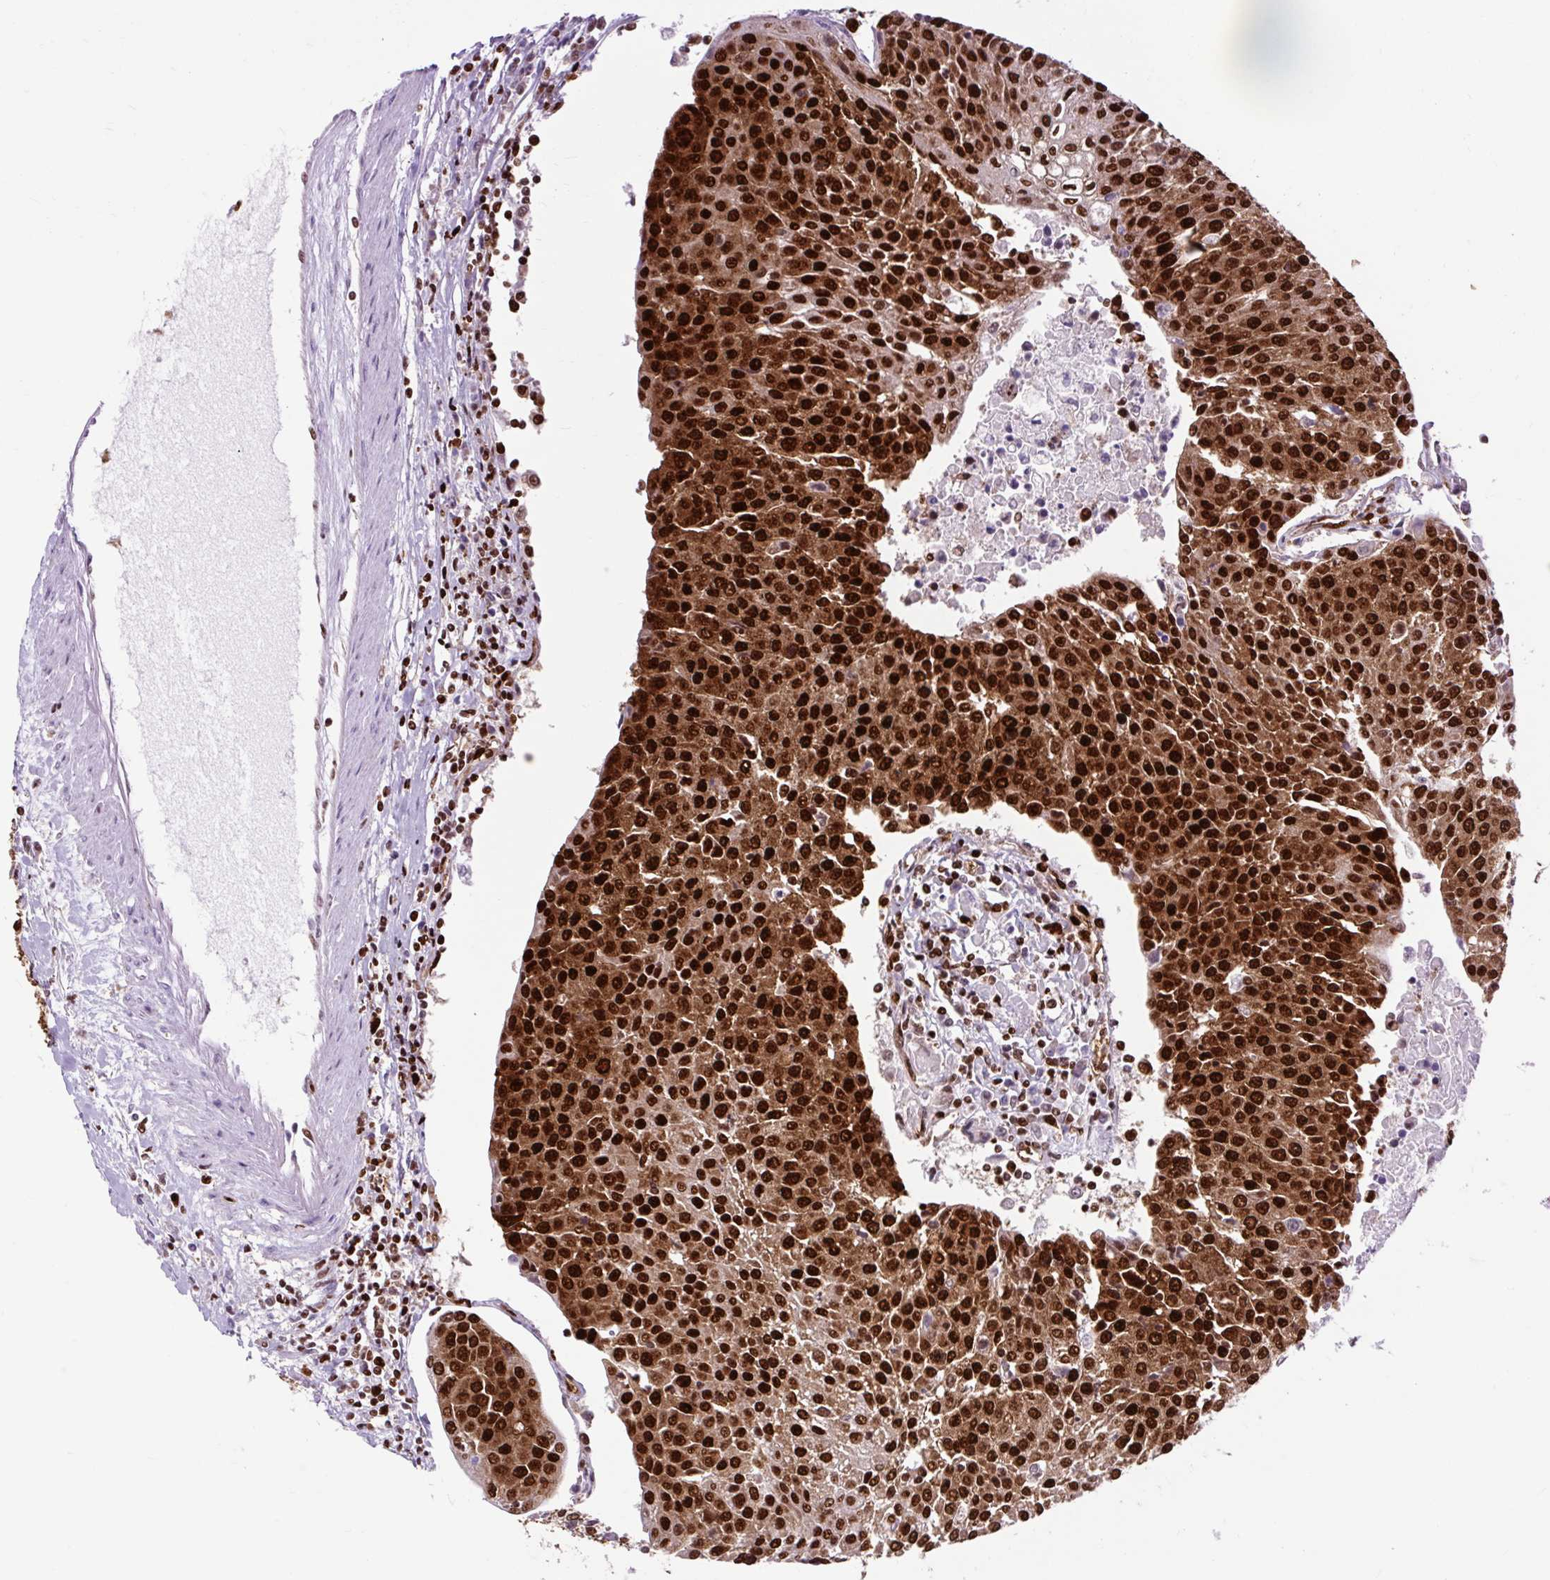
{"staining": {"intensity": "strong", "quantity": ">75%", "location": "nuclear"}, "tissue": "urothelial cancer", "cell_type": "Tumor cells", "image_type": "cancer", "snomed": [{"axis": "morphology", "description": "Urothelial carcinoma, High grade"}, {"axis": "topography", "description": "Urinary bladder"}], "caption": "This micrograph exhibits immunohistochemistry staining of high-grade urothelial carcinoma, with high strong nuclear expression in about >75% of tumor cells.", "gene": "FUS", "patient": {"sex": "female", "age": 85}}